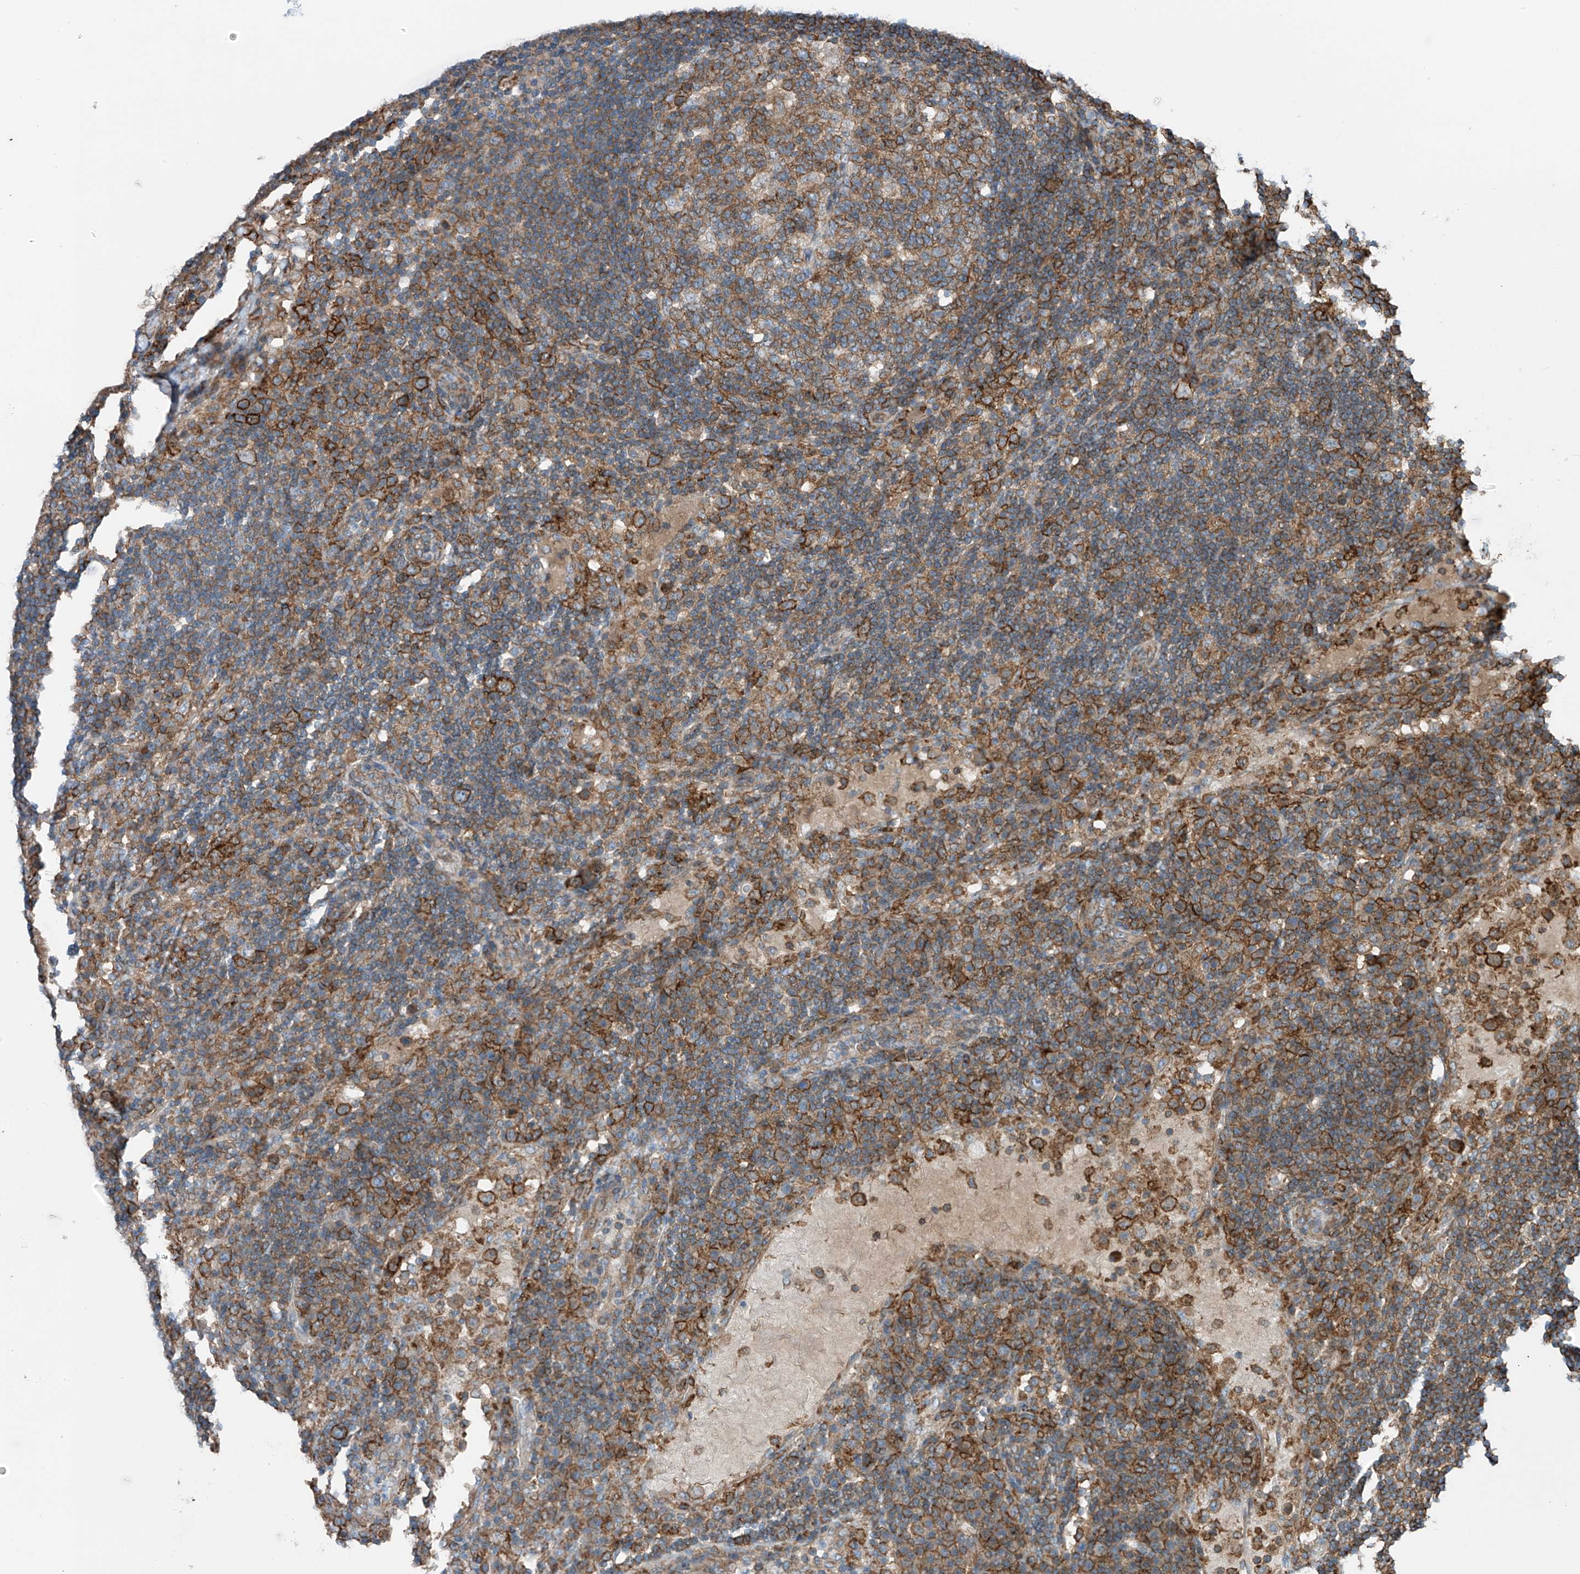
{"staining": {"intensity": "moderate", "quantity": "<25%", "location": "cytoplasmic/membranous"}, "tissue": "lymph node", "cell_type": "Germinal center cells", "image_type": "normal", "snomed": [{"axis": "morphology", "description": "Normal tissue, NOS"}, {"axis": "topography", "description": "Lymph node"}], "caption": "Brown immunohistochemical staining in unremarkable lymph node exhibits moderate cytoplasmic/membranous expression in approximately <25% of germinal center cells.", "gene": "SLC1A5", "patient": {"sex": "female", "age": 53}}